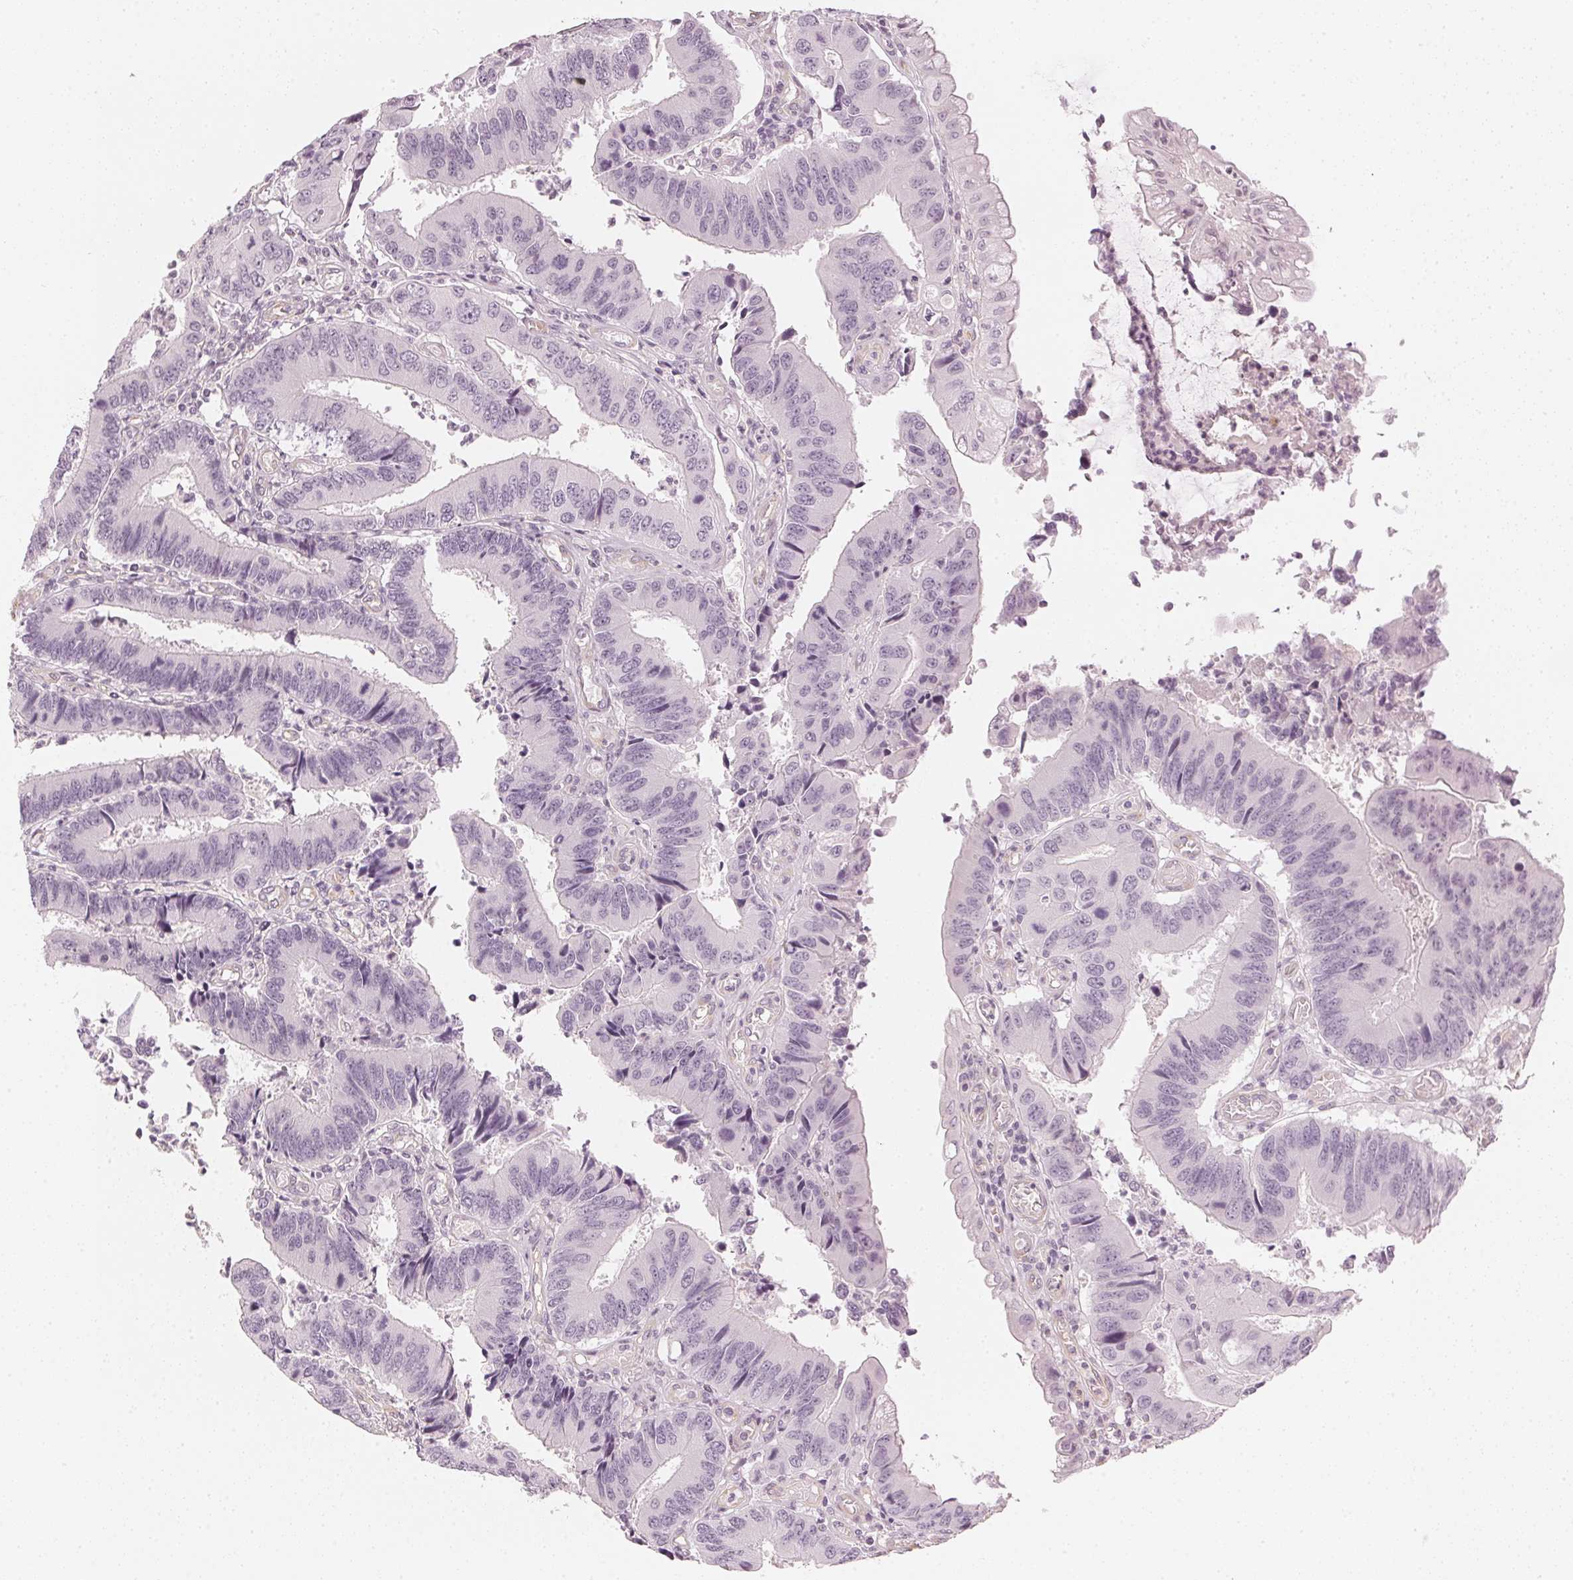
{"staining": {"intensity": "negative", "quantity": "none", "location": "none"}, "tissue": "colorectal cancer", "cell_type": "Tumor cells", "image_type": "cancer", "snomed": [{"axis": "morphology", "description": "Adenocarcinoma, NOS"}, {"axis": "topography", "description": "Colon"}], "caption": "Immunohistochemistry (IHC) histopathology image of human colorectal cancer stained for a protein (brown), which exhibits no positivity in tumor cells.", "gene": "APLP1", "patient": {"sex": "female", "age": 67}}